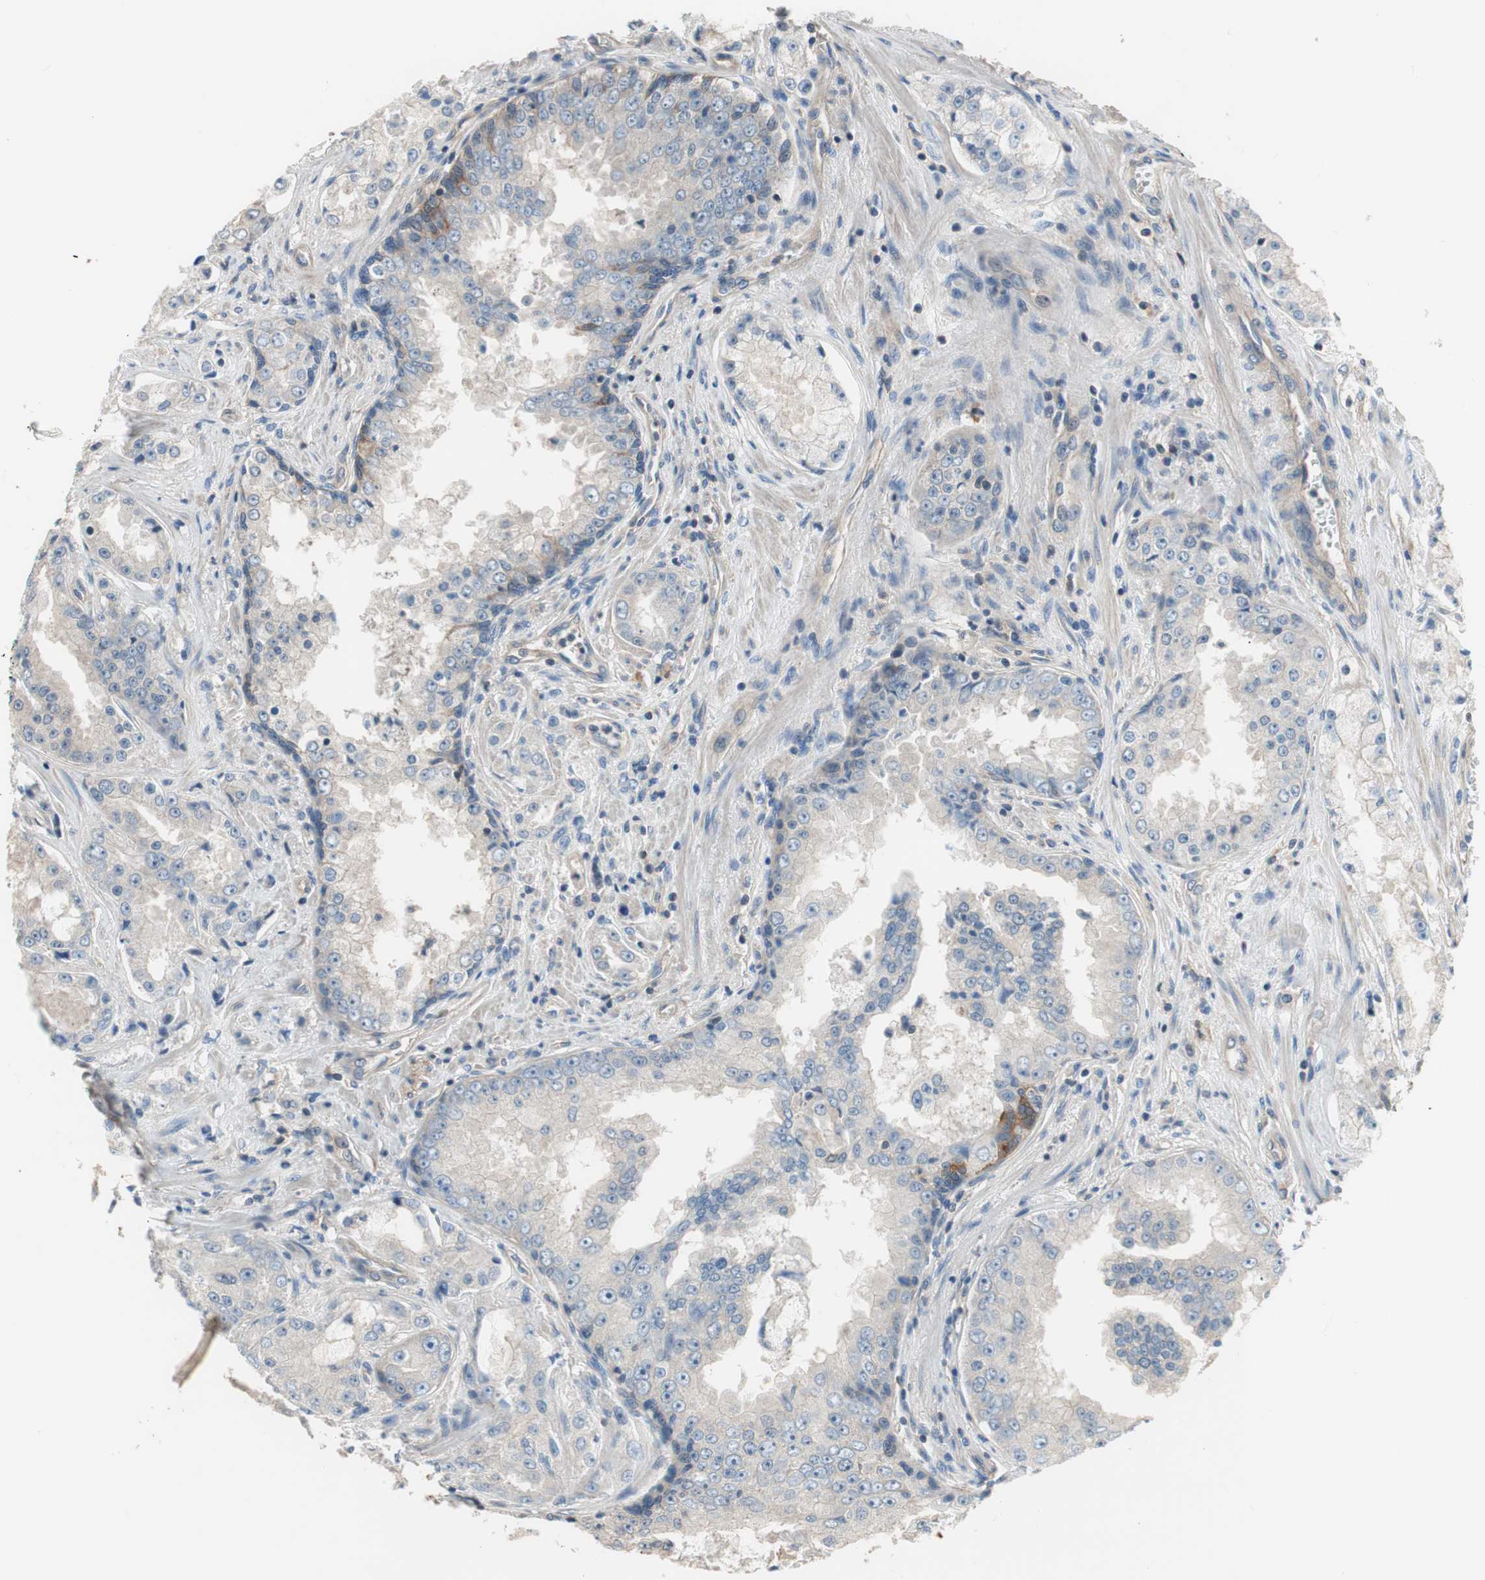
{"staining": {"intensity": "negative", "quantity": "none", "location": "none"}, "tissue": "prostate cancer", "cell_type": "Tumor cells", "image_type": "cancer", "snomed": [{"axis": "morphology", "description": "Adenocarcinoma, High grade"}, {"axis": "topography", "description": "Prostate"}], "caption": "The immunohistochemistry histopathology image has no significant staining in tumor cells of high-grade adenocarcinoma (prostate) tissue. Nuclei are stained in blue.", "gene": "CALML3", "patient": {"sex": "male", "age": 73}}